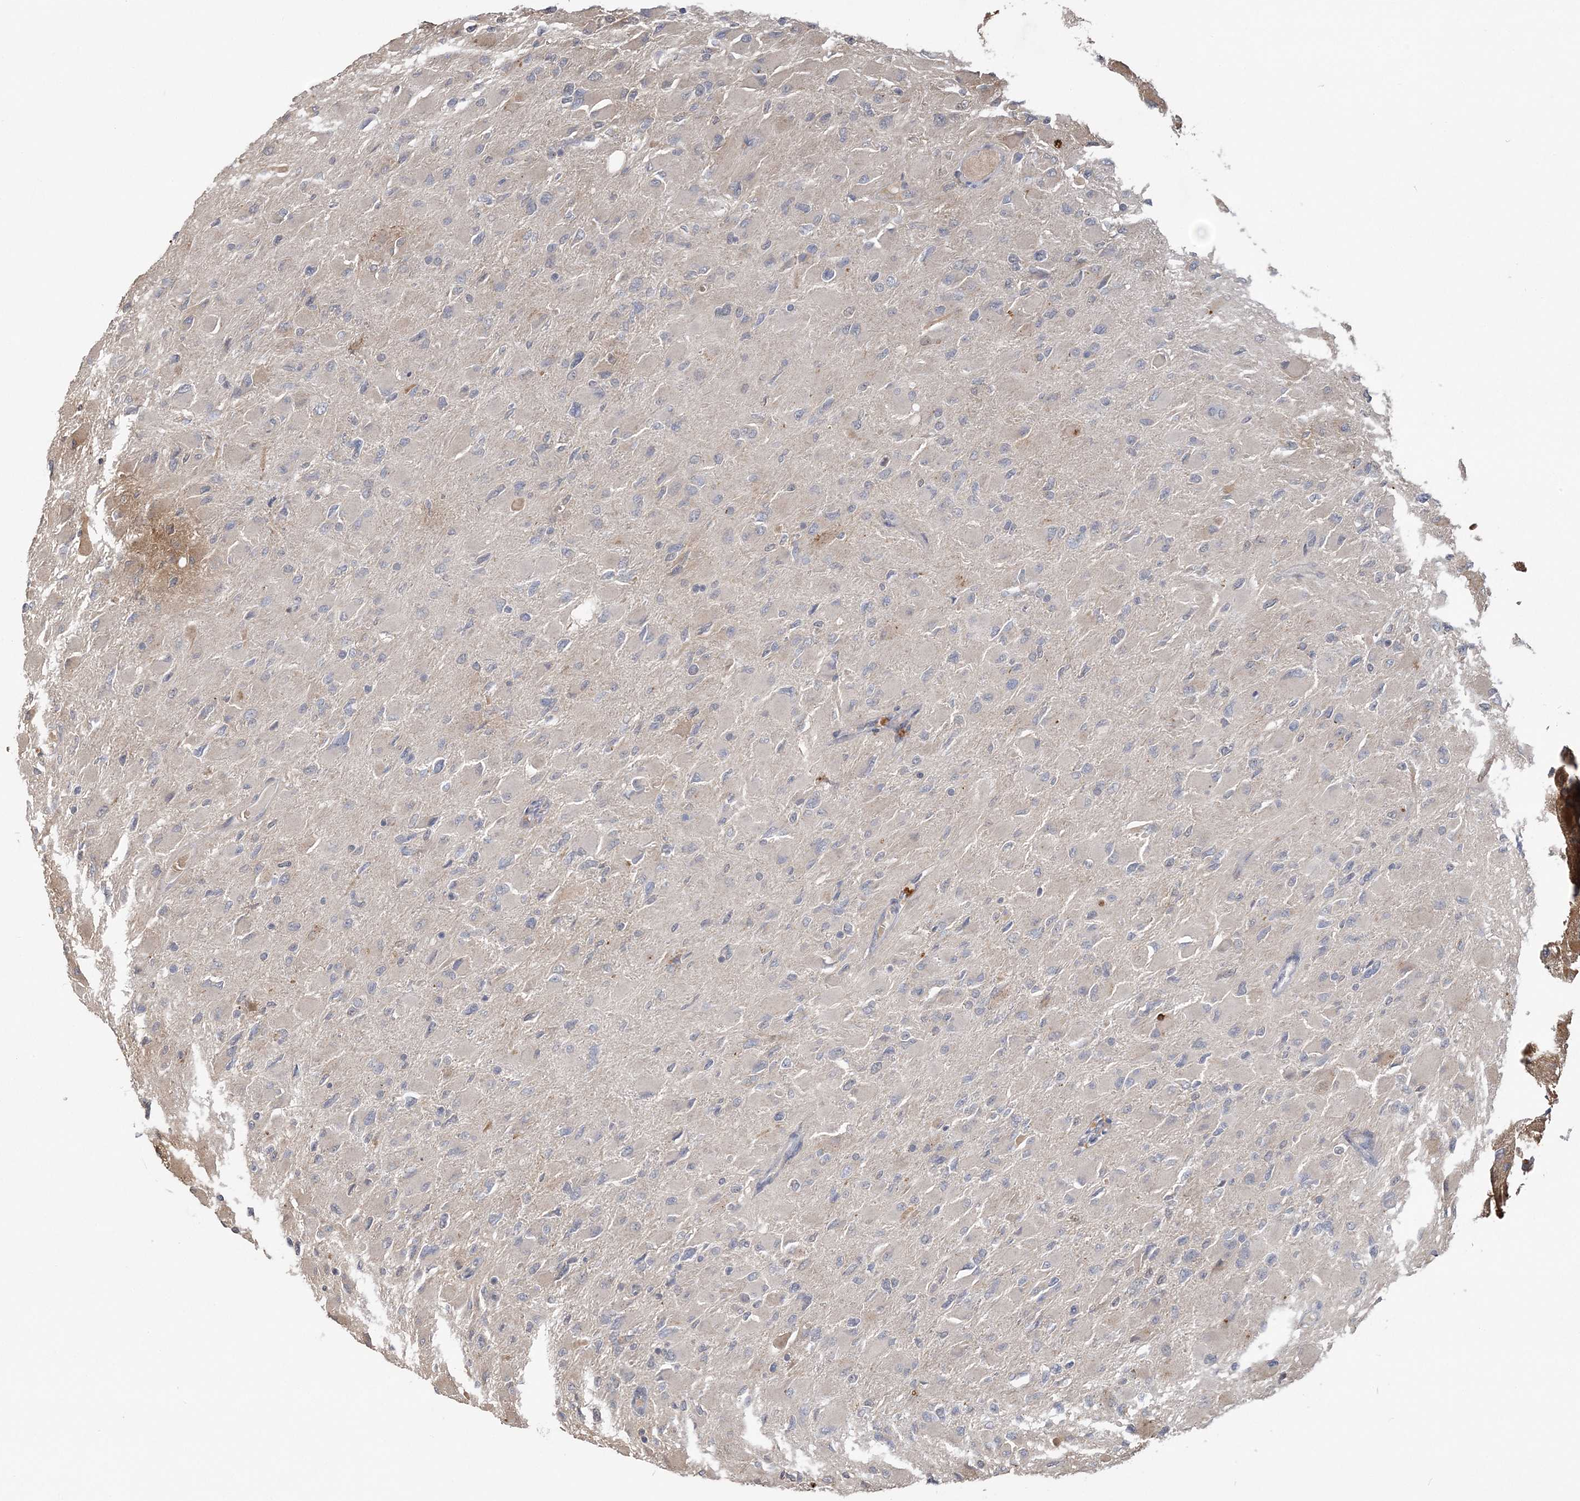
{"staining": {"intensity": "negative", "quantity": "none", "location": "none"}, "tissue": "glioma", "cell_type": "Tumor cells", "image_type": "cancer", "snomed": [{"axis": "morphology", "description": "Glioma, malignant, High grade"}, {"axis": "topography", "description": "Cerebral cortex"}], "caption": "This is an IHC micrograph of glioma. There is no staining in tumor cells.", "gene": "ZBTB7A", "patient": {"sex": "female", "age": 36}}